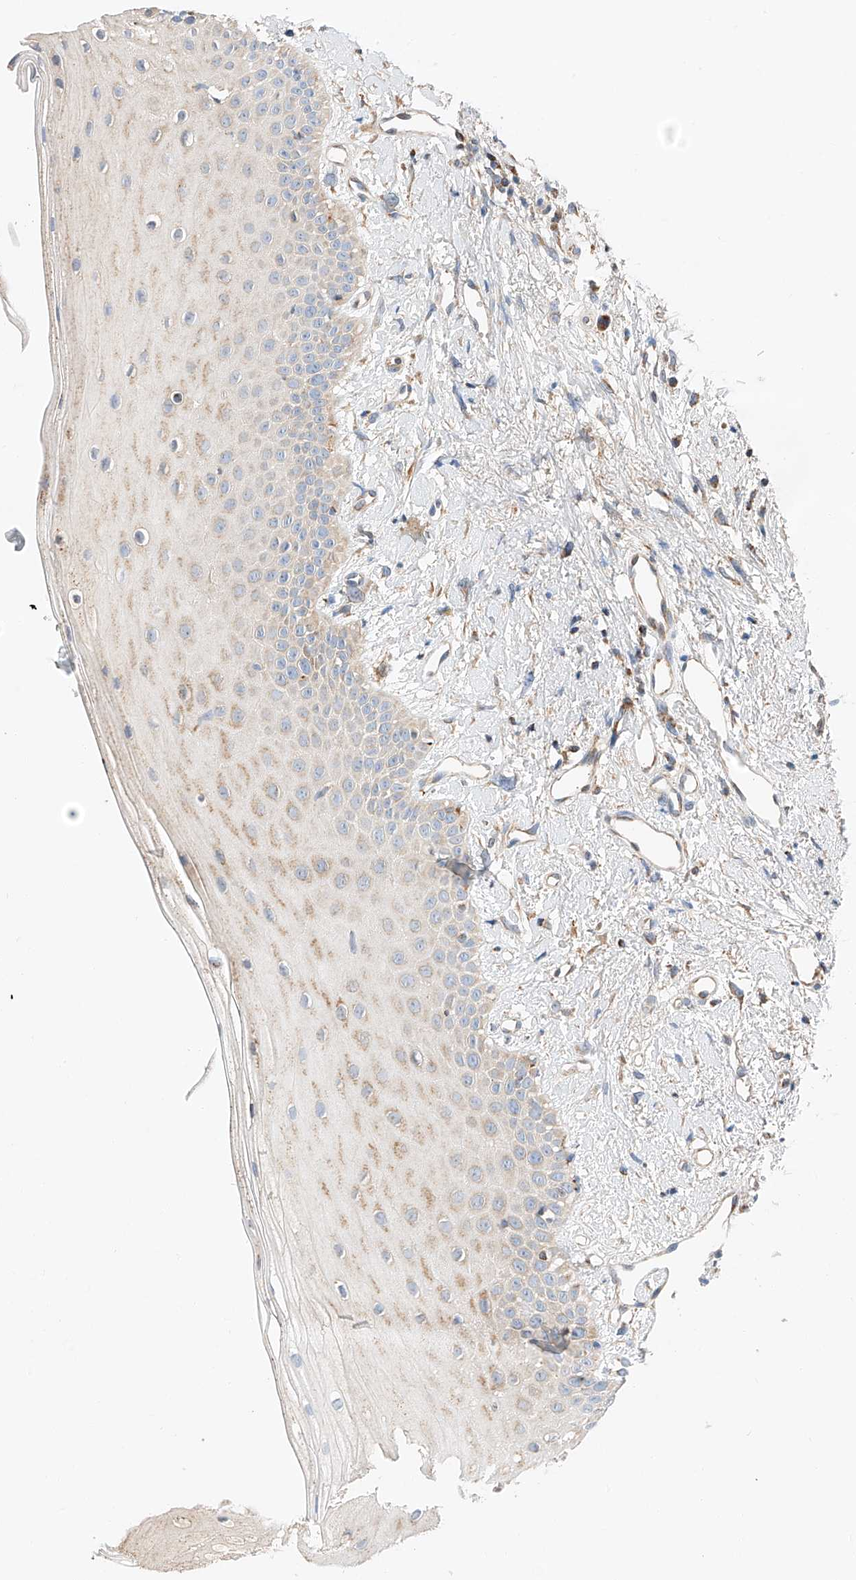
{"staining": {"intensity": "strong", "quantity": "<25%", "location": "cytoplasmic/membranous"}, "tissue": "oral mucosa", "cell_type": "Squamous epithelial cells", "image_type": "normal", "snomed": [{"axis": "morphology", "description": "Normal tissue, NOS"}, {"axis": "topography", "description": "Oral tissue"}], "caption": "Immunohistochemical staining of benign oral mucosa displays strong cytoplasmic/membranous protein expression in approximately <25% of squamous epithelial cells. (brown staining indicates protein expression, while blue staining denotes nuclei).", "gene": "RUSC1", "patient": {"sex": "female", "age": 63}}